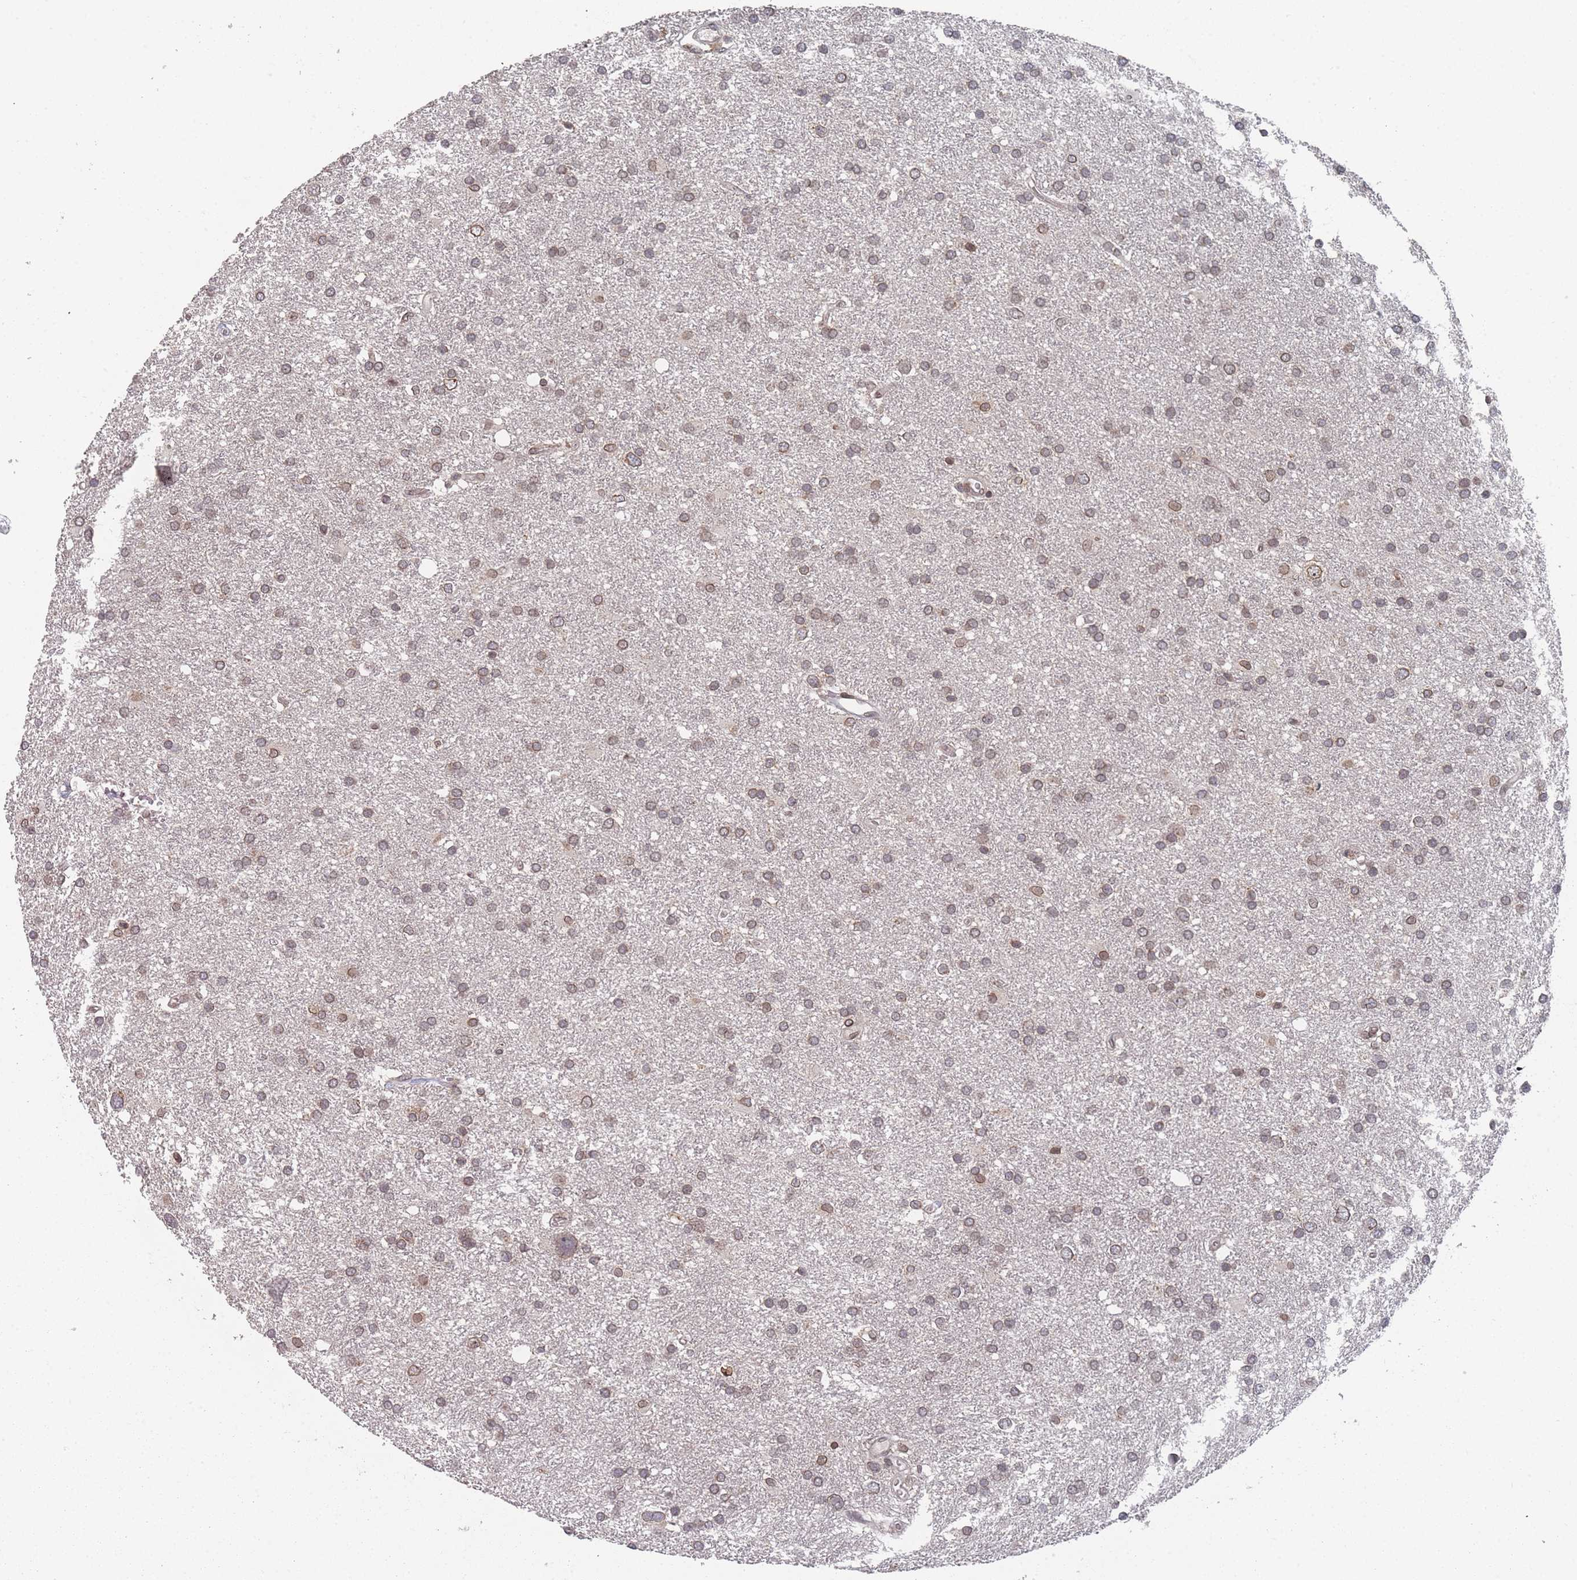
{"staining": {"intensity": "weak", "quantity": ">75%", "location": "cytoplasmic/membranous,nuclear"}, "tissue": "glioma", "cell_type": "Tumor cells", "image_type": "cancer", "snomed": [{"axis": "morphology", "description": "Glioma, malignant, Low grade"}, {"axis": "topography", "description": "Brain"}], "caption": "The histopathology image shows a brown stain indicating the presence of a protein in the cytoplasmic/membranous and nuclear of tumor cells in malignant glioma (low-grade).", "gene": "TBC1D25", "patient": {"sex": "female", "age": 32}}